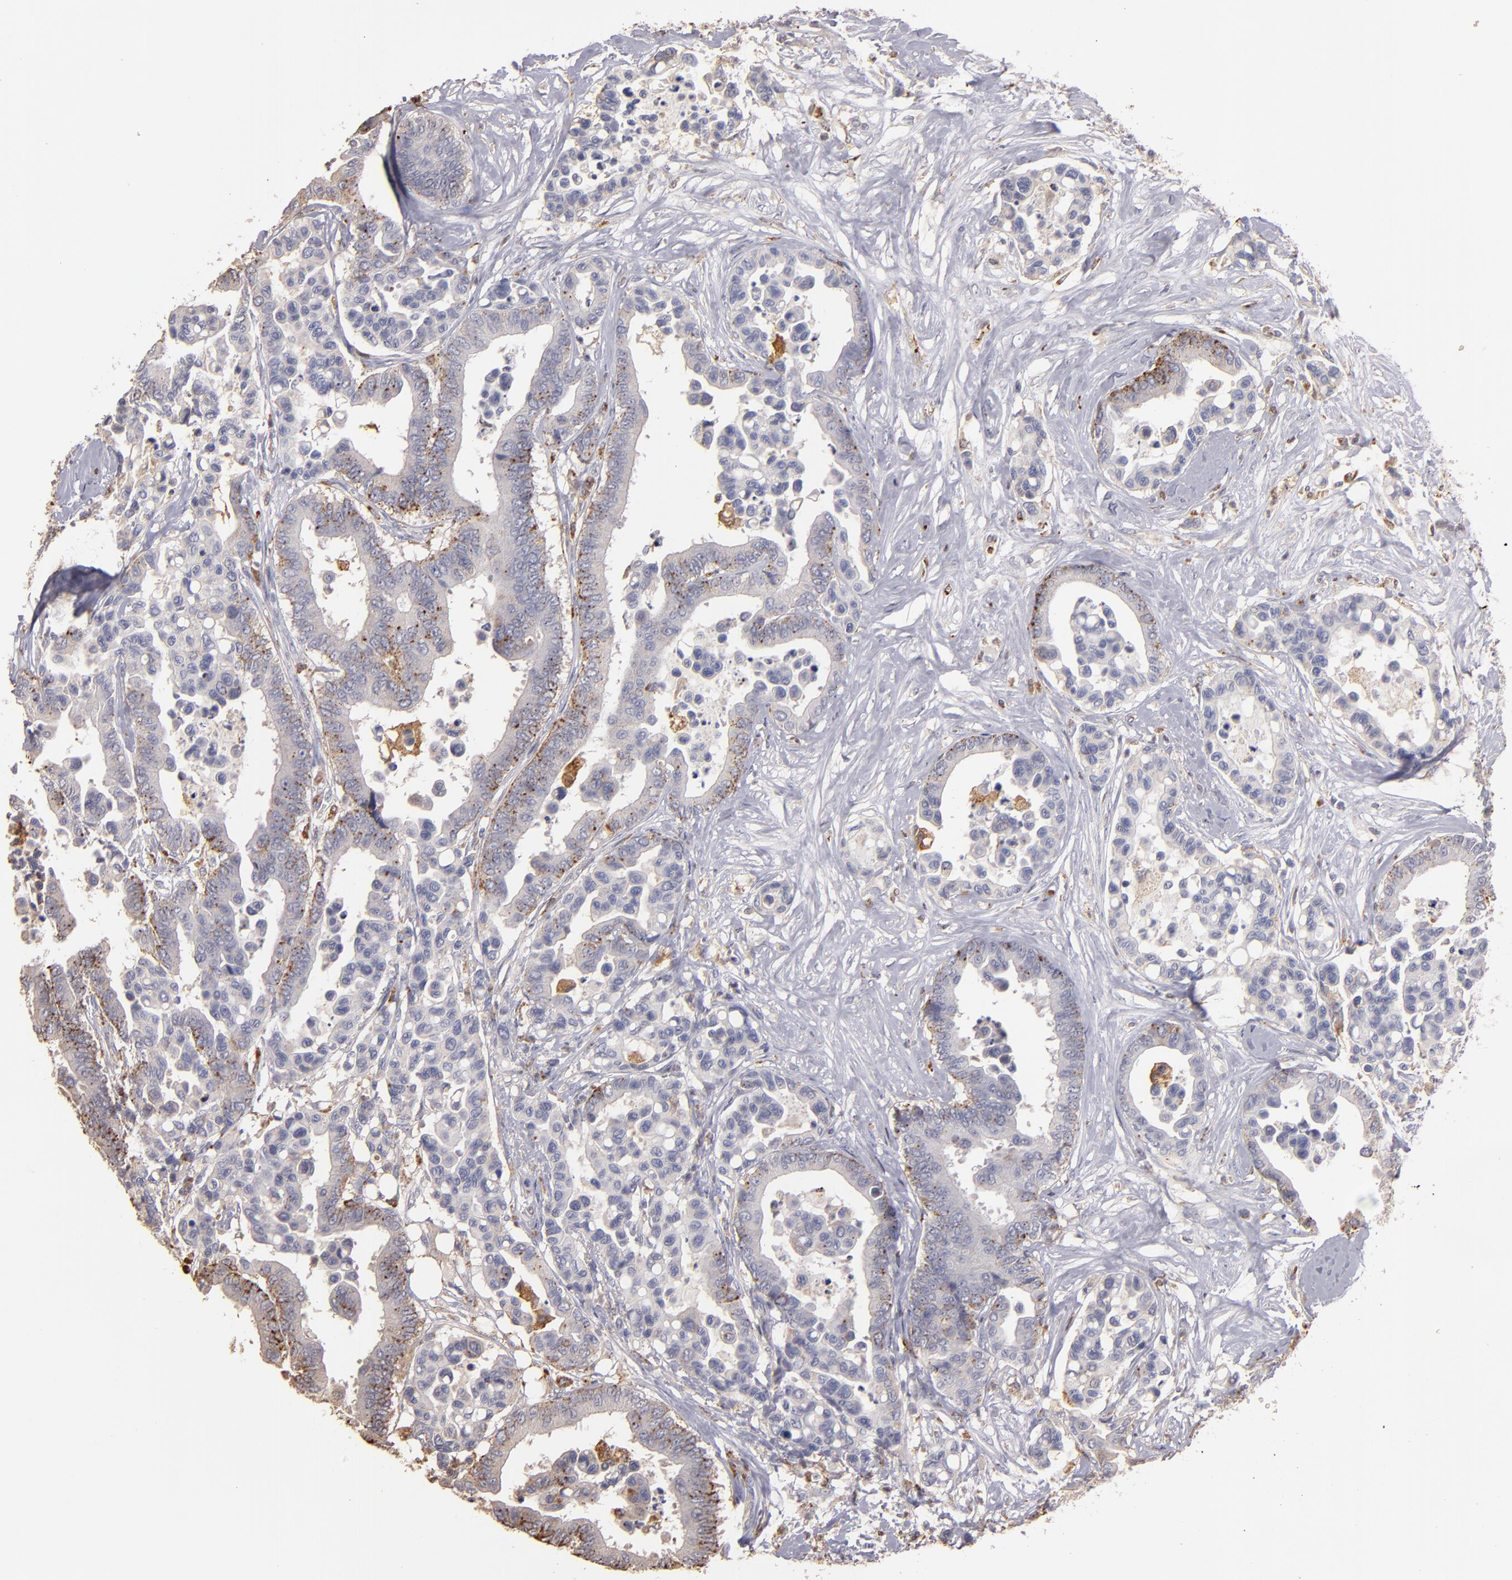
{"staining": {"intensity": "weak", "quantity": "25%-75%", "location": "cytoplasmic/membranous"}, "tissue": "colorectal cancer", "cell_type": "Tumor cells", "image_type": "cancer", "snomed": [{"axis": "morphology", "description": "Adenocarcinoma, NOS"}, {"axis": "topography", "description": "Colon"}], "caption": "An image showing weak cytoplasmic/membranous staining in about 25%-75% of tumor cells in colorectal cancer (adenocarcinoma), as visualized by brown immunohistochemical staining.", "gene": "TRAF1", "patient": {"sex": "male", "age": 82}}